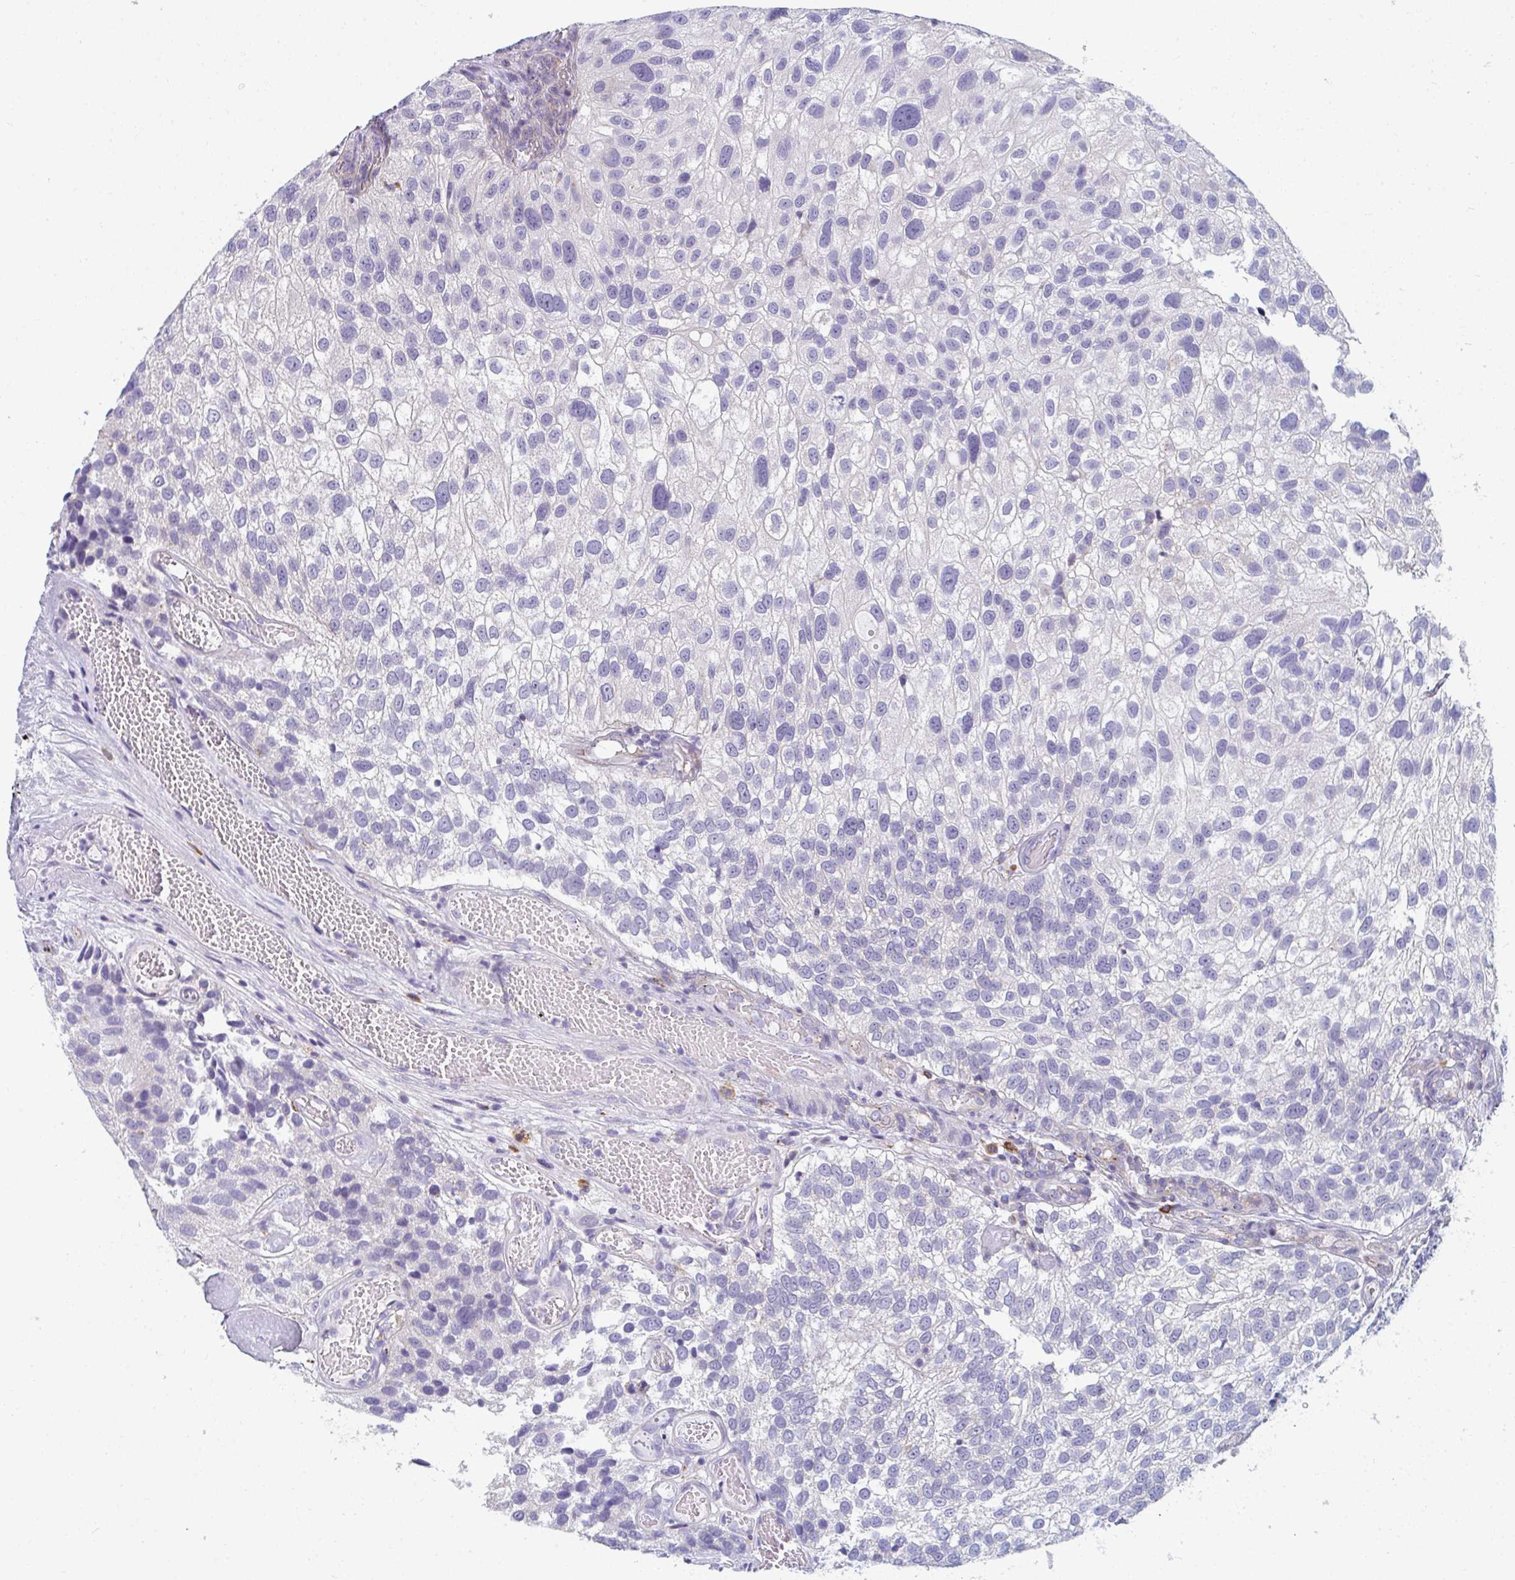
{"staining": {"intensity": "negative", "quantity": "none", "location": "none"}, "tissue": "urothelial cancer", "cell_type": "Tumor cells", "image_type": "cancer", "snomed": [{"axis": "morphology", "description": "Urothelial carcinoma, NOS"}, {"axis": "topography", "description": "Urinary bladder"}], "caption": "A high-resolution micrograph shows immunohistochemistry staining of urothelial cancer, which shows no significant expression in tumor cells.", "gene": "EIF1AD", "patient": {"sex": "male", "age": 87}}